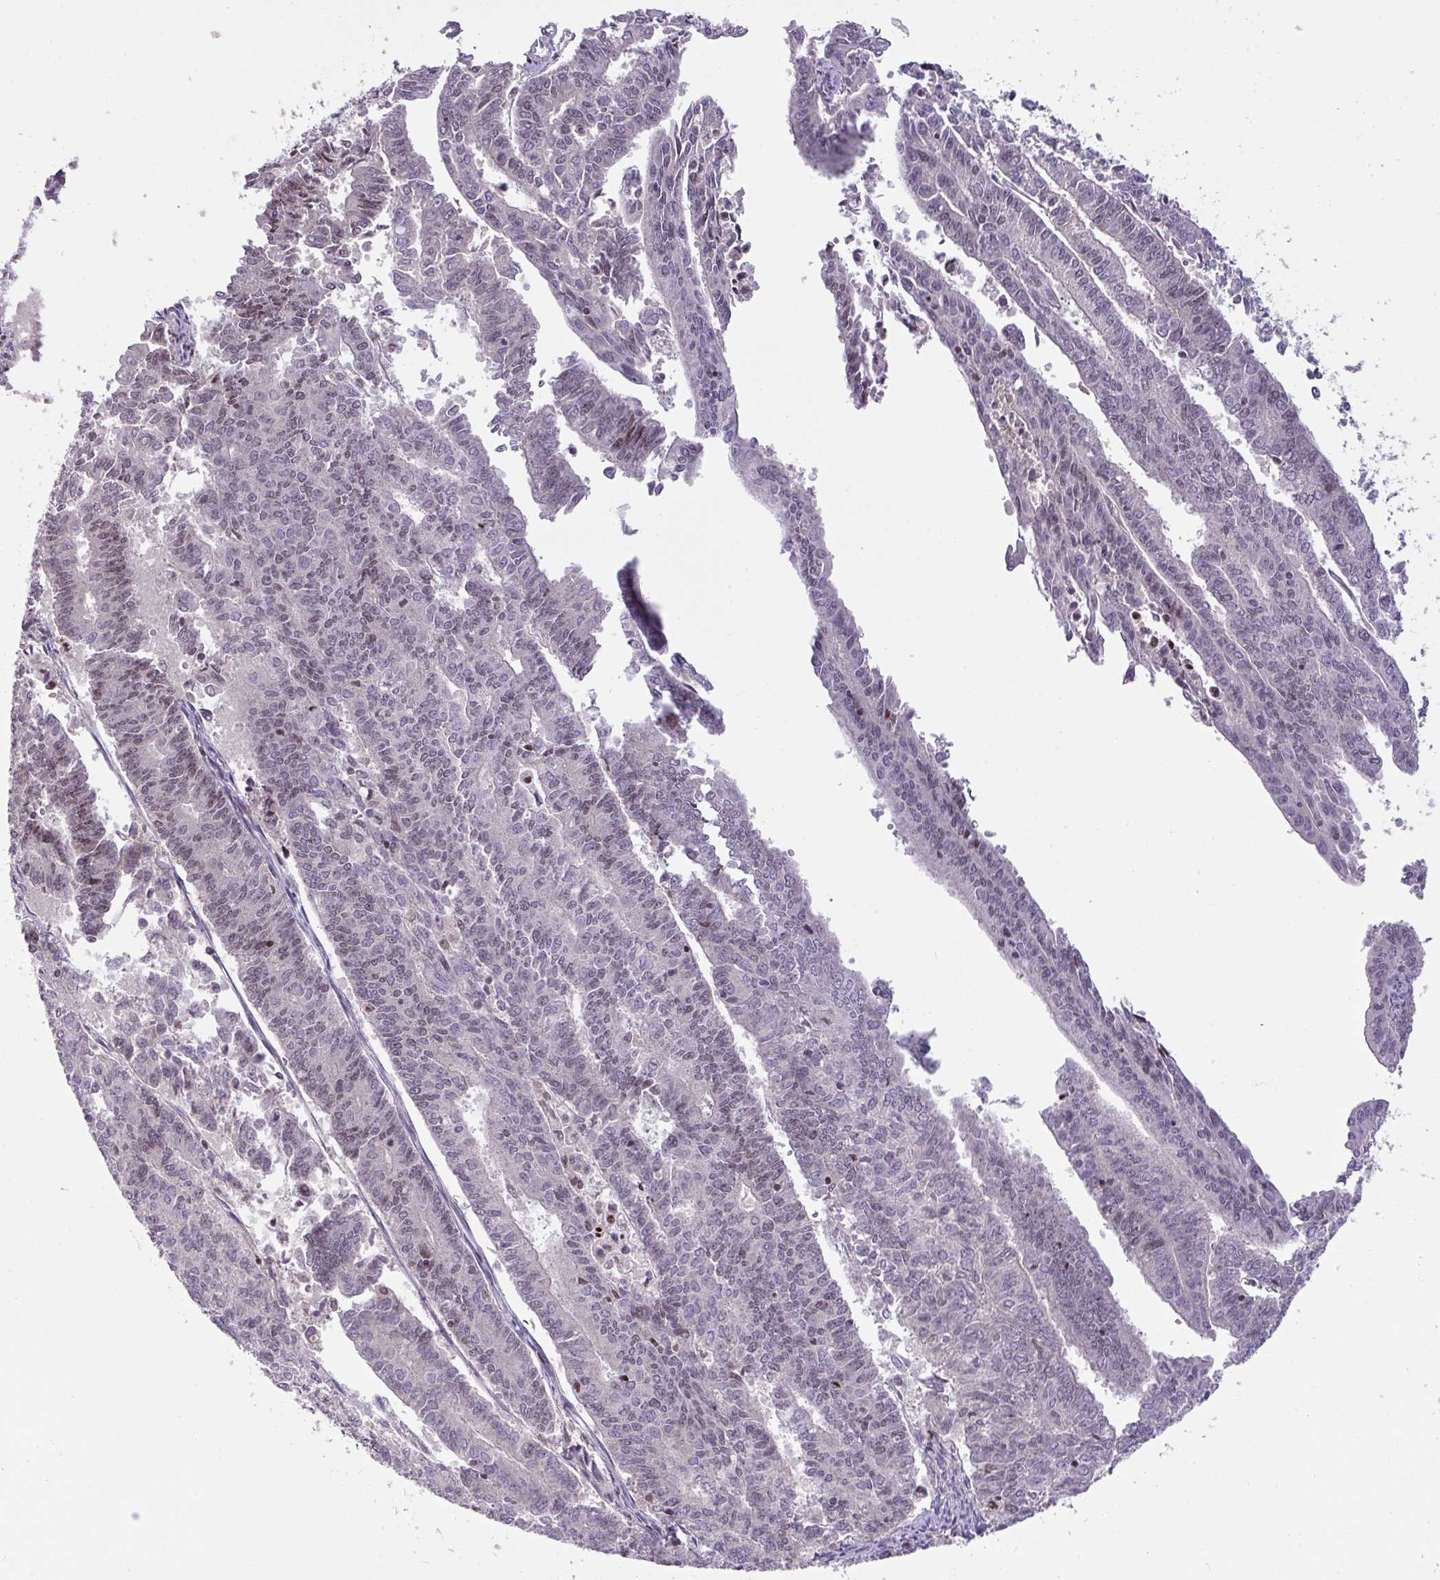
{"staining": {"intensity": "negative", "quantity": "none", "location": "none"}, "tissue": "endometrial cancer", "cell_type": "Tumor cells", "image_type": "cancer", "snomed": [{"axis": "morphology", "description": "Adenocarcinoma, NOS"}, {"axis": "topography", "description": "Endometrium"}], "caption": "Tumor cells are negative for brown protein staining in endometrial cancer.", "gene": "ZNF394", "patient": {"sex": "female", "age": 59}}